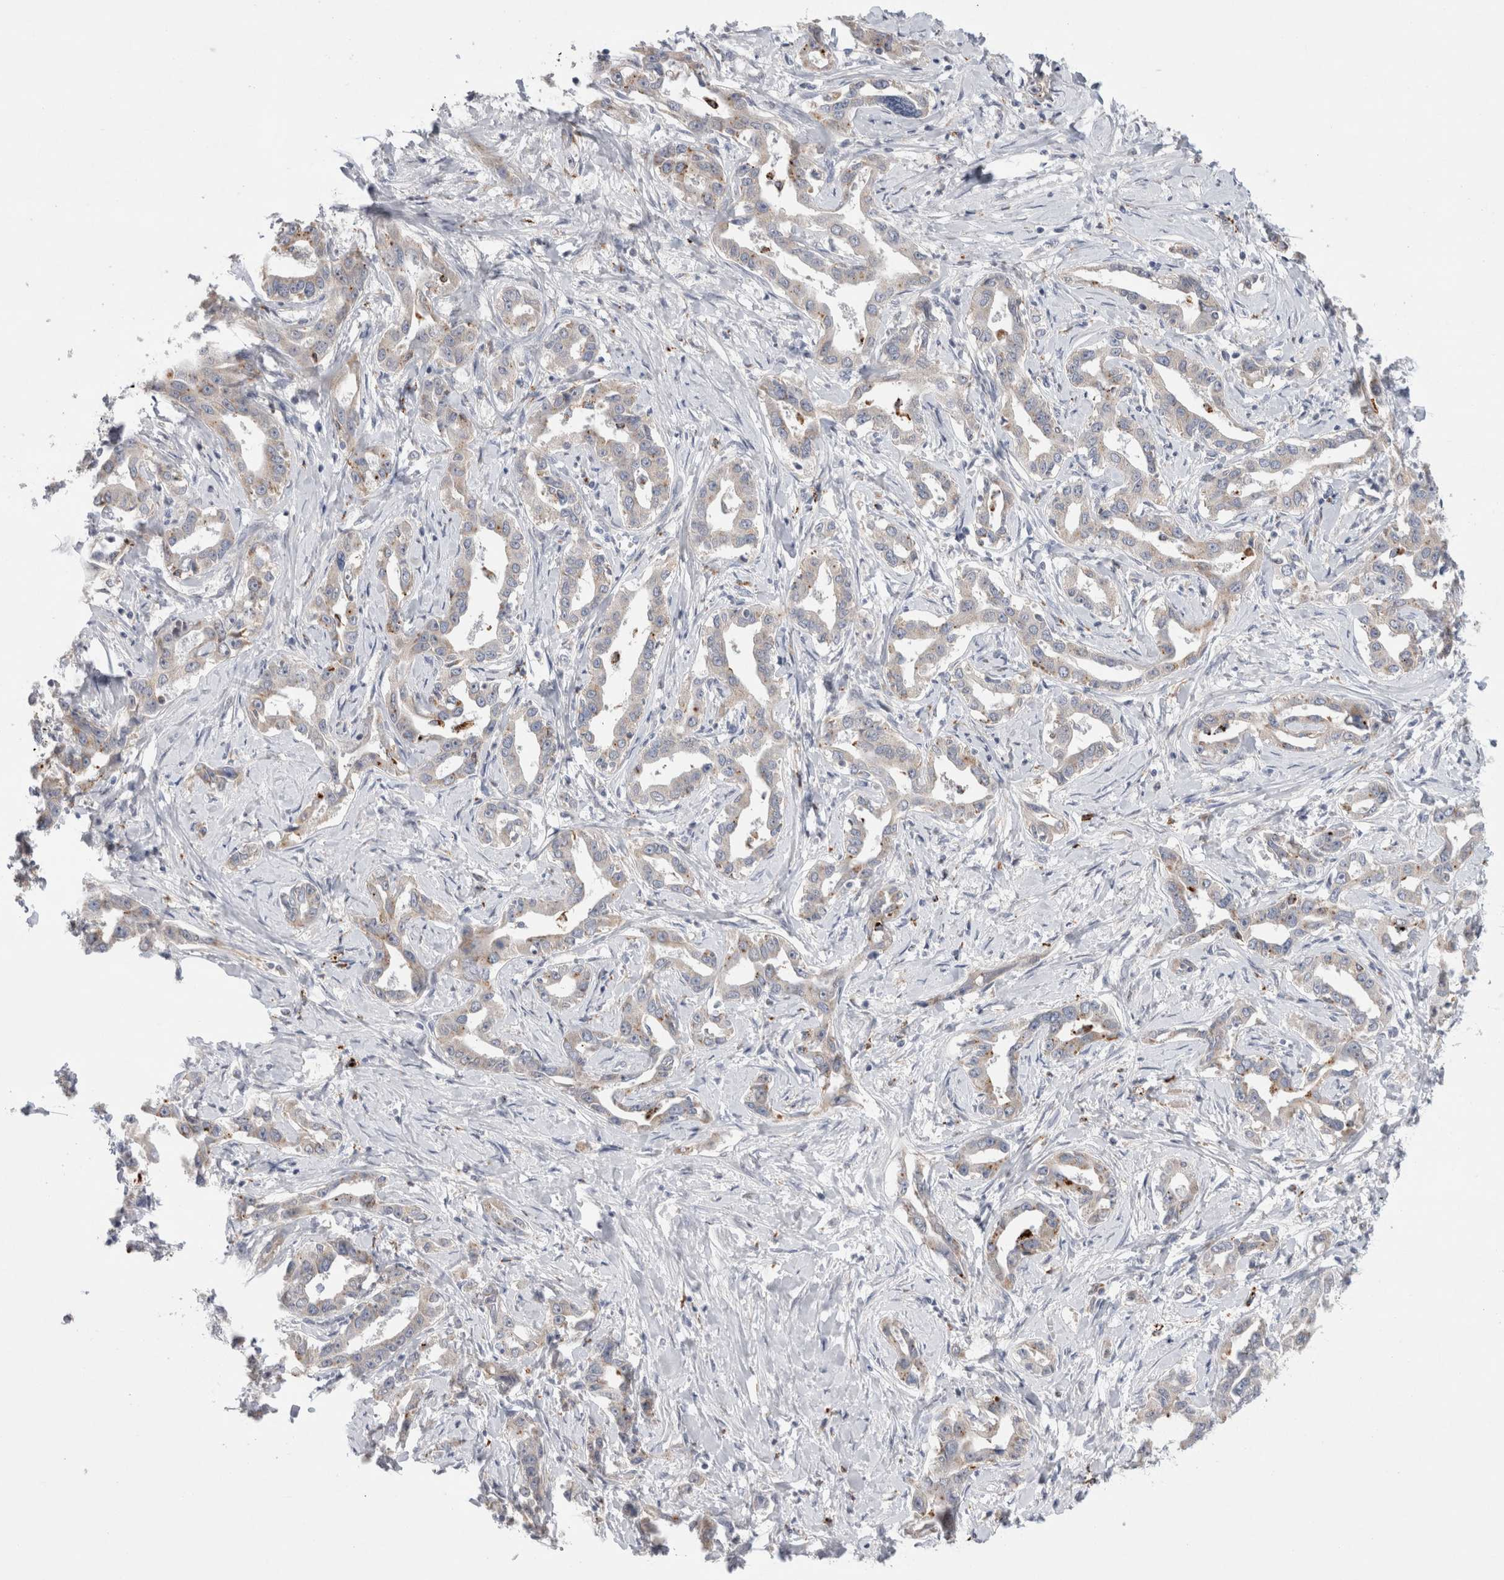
{"staining": {"intensity": "weak", "quantity": "<25%", "location": "cytoplasmic/membranous"}, "tissue": "liver cancer", "cell_type": "Tumor cells", "image_type": "cancer", "snomed": [{"axis": "morphology", "description": "Cholangiocarcinoma"}, {"axis": "topography", "description": "Liver"}], "caption": "Immunohistochemical staining of human liver cholangiocarcinoma displays no significant positivity in tumor cells.", "gene": "GAA", "patient": {"sex": "male", "age": 59}}